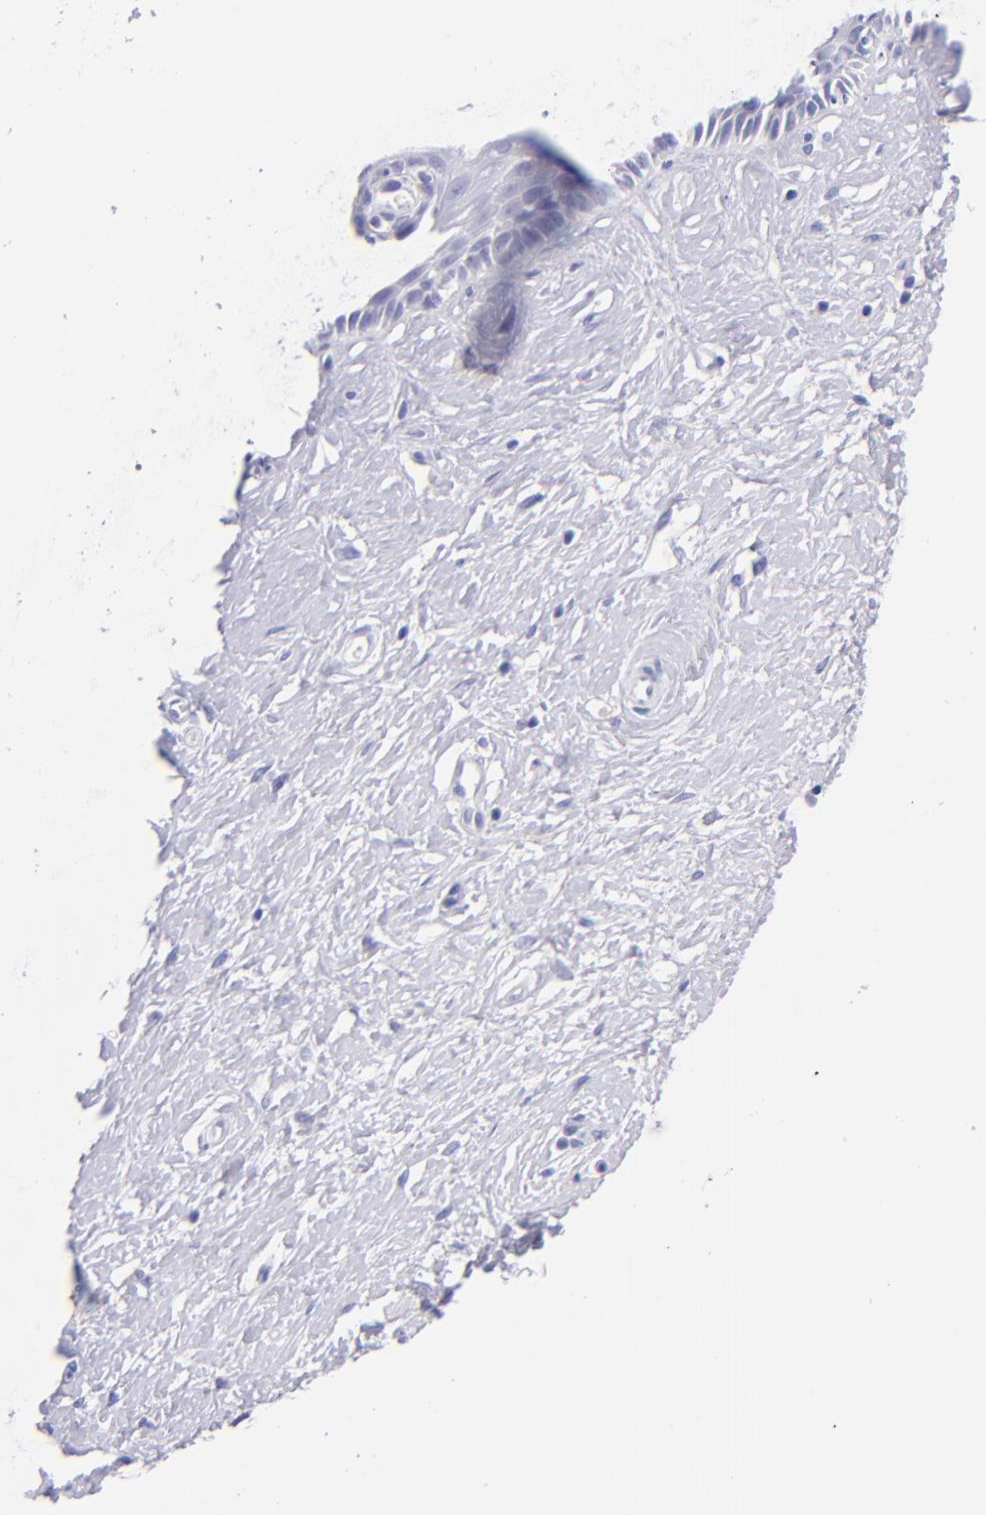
{"staining": {"intensity": "negative", "quantity": "none", "location": "none"}, "tissue": "cervix", "cell_type": "Glandular cells", "image_type": "normal", "snomed": [{"axis": "morphology", "description": "Normal tissue, NOS"}, {"axis": "topography", "description": "Cervix"}], "caption": "Cervix was stained to show a protein in brown. There is no significant positivity in glandular cells. (DAB IHC, high magnification).", "gene": "CD72", "patient": {"sex": "female", "age": 40}}